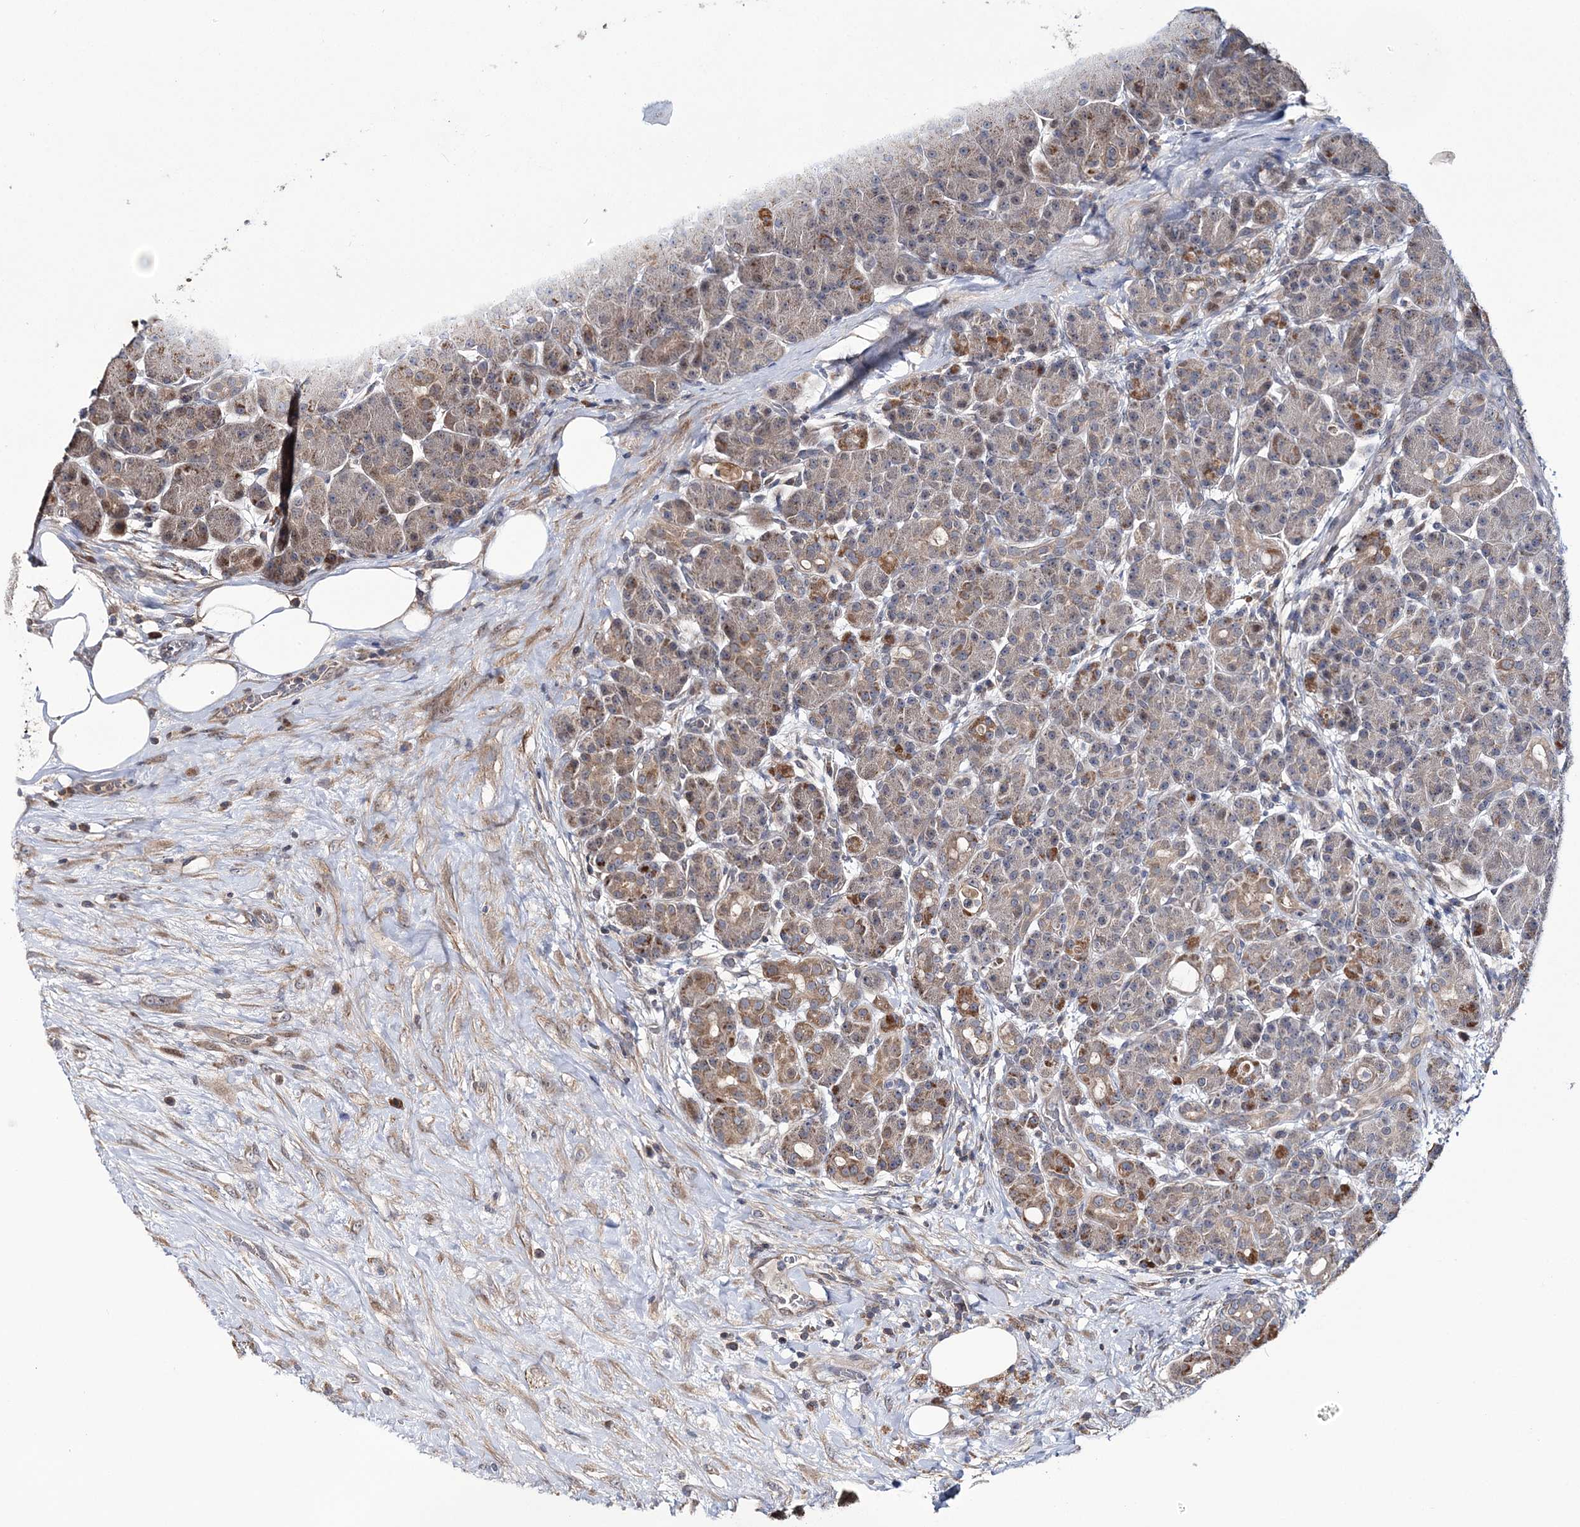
{"staining": {"intensity": "moderate", "quantity": "25%-75%", "location": "cytoplasmic/membranous"}, "tissue": "pancreas", "cell_type": "Exocrine glandular cells", "image_type": "normal", "snomed": [{"axis": "morphology", "description": "Normal tissue, NOS"}, {"axis": "topography", "description": "Pancreas"}], "caption": "Immunohistochemistry (IHC) staining of normal pancreas, which demonstrates medium levels of moderate cytoplasmic/membranous expression in about 25%-75% of exocrine glandular cells indicating moderate cytoplasmic/membranous protein expression. The staining was performed using DAB (3,3'-diaminobenzidine) (brown) for protein detection and nuclei were counterstained in hematoxylin (blue).", "gene": "PPP2R2B", "patient": {"sex": "male", "age": 63}}